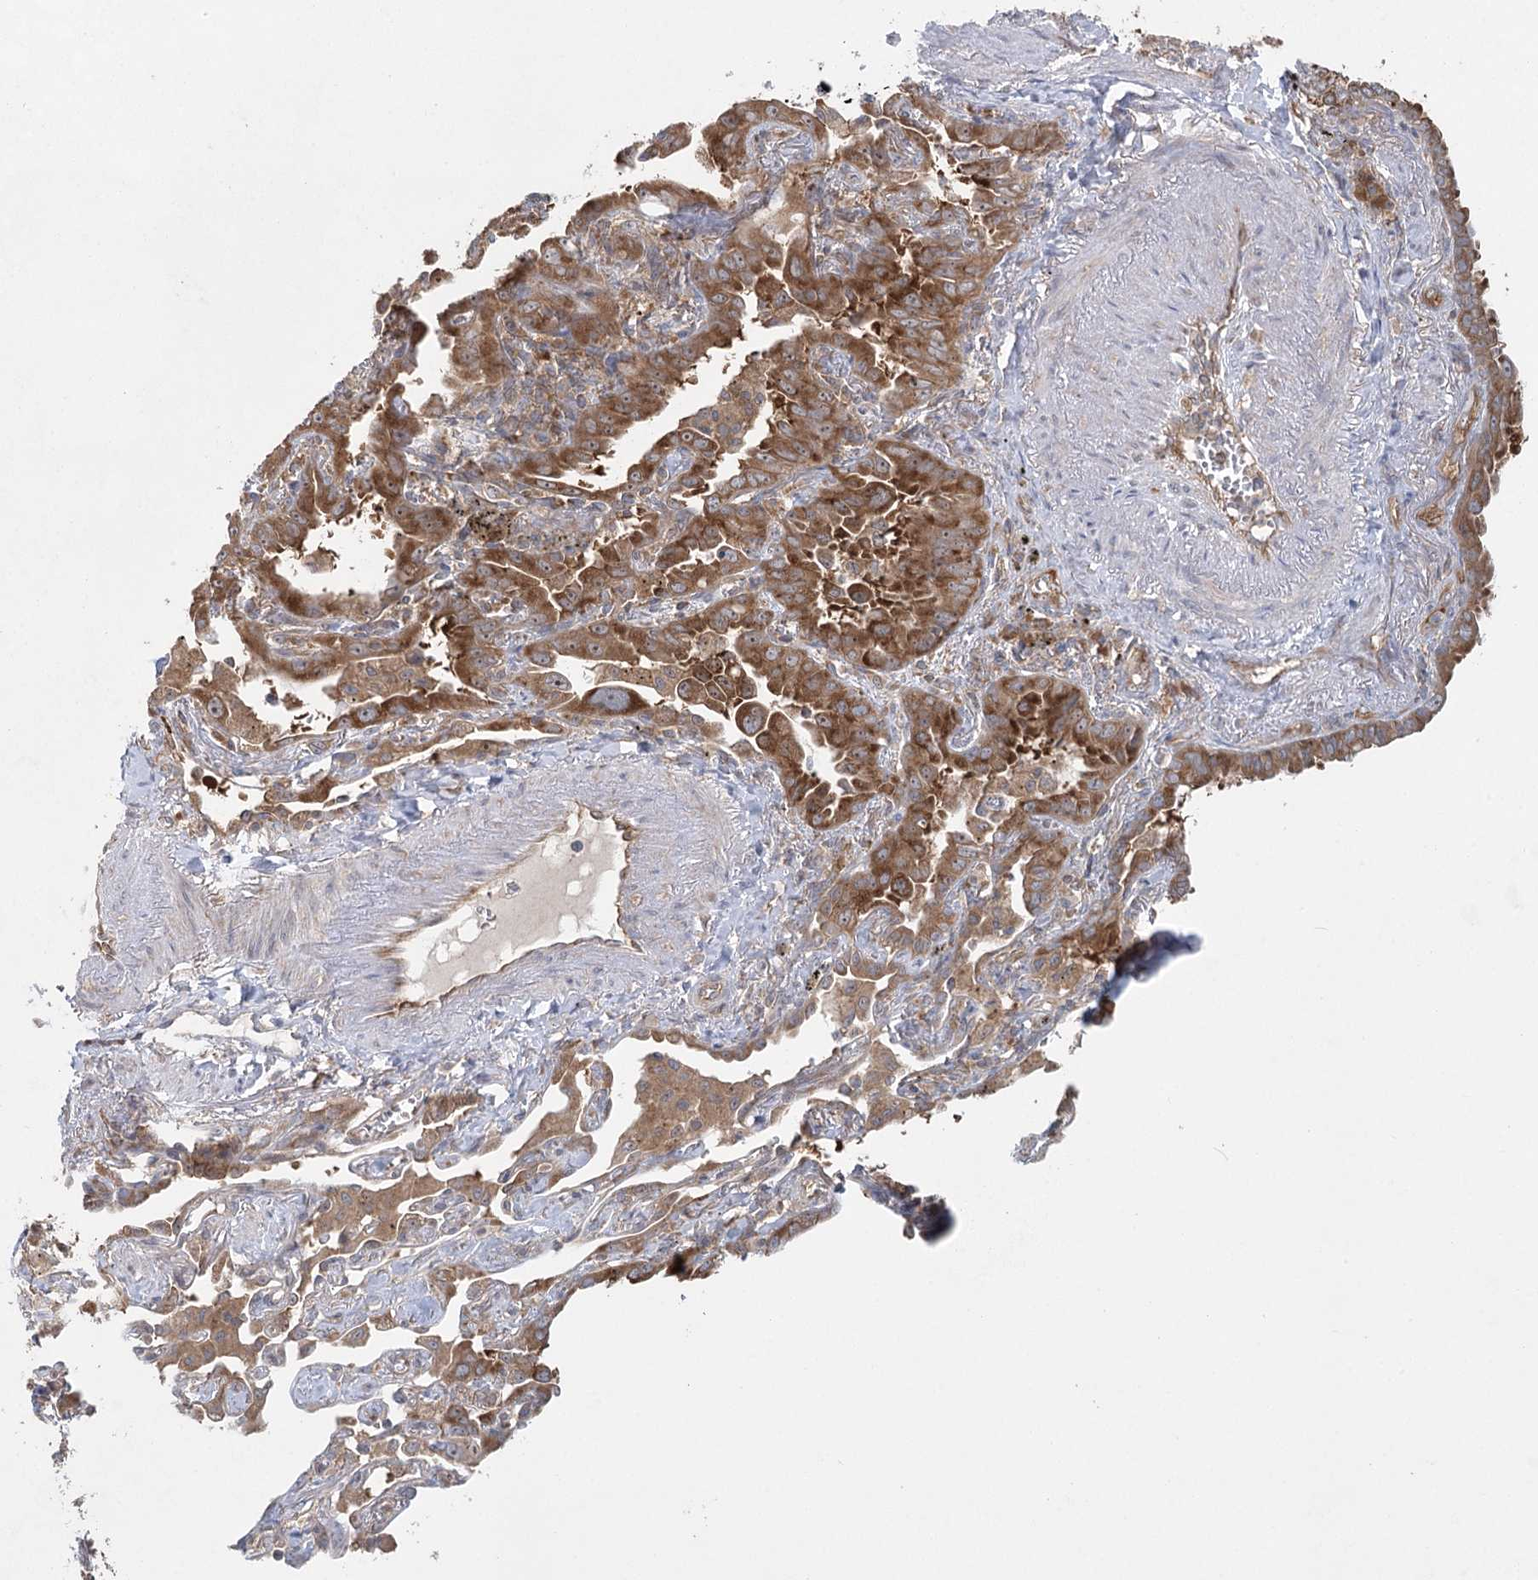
{"staining": {"intensity": "moderate", "quantity": ">75%", "location": "cytoplasmic/membranous"}, "tissue": "lung cancer", "cell_type": "Tumor cells", "image_type": "cancer", "snomed": [{"axis": "morphology", "description": "Adenocarcinoma, NOS"}, {"axis": "topography", "description": "Lung"}], "caption": "This photomicrograph shows immunohistochemistry staining of human lung adenocarcinoma, with medium moderate cytoplasmic/membranous expression in about >75% of tumor cells.", "gene": "EIF3A", "patient": {"sex": "male", "age": 67}}